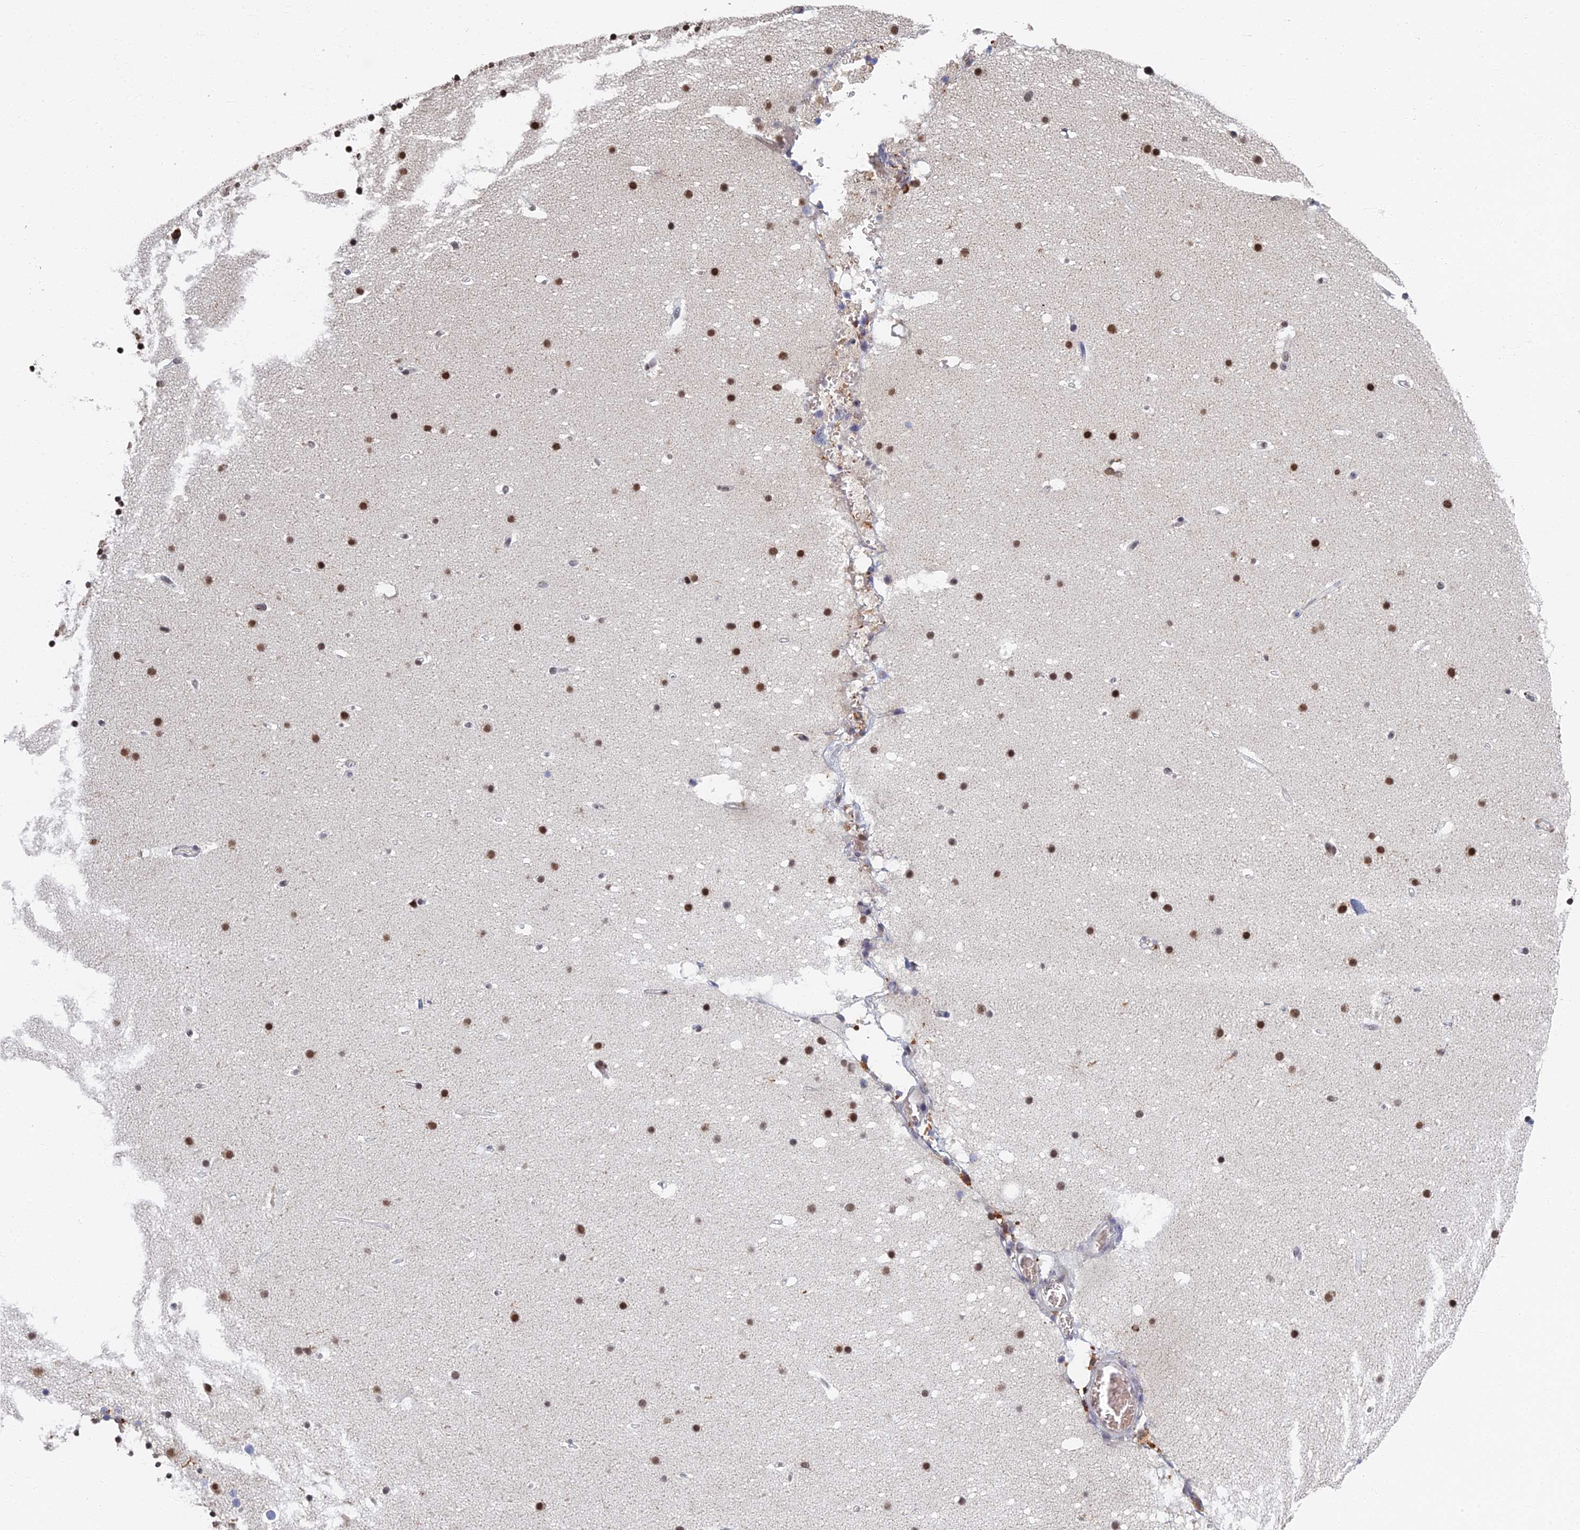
{"staining": {"intensity": "moderate", "quantity": "25%-75%", "location": "cytoplasmic/membranous,nuclear"}, "tissue": "cerebellum", "cell_type": "Cells in granular layer", "image_type": "normal", "snomed": [{"axis": "morphology", "description": "Normal tissue, NOS"}, {"axis": "topography", "description": "Cerebellum"}], "caption": "Immunohistochemical staining of normal human cerebellum demonstrates 25%-75% levels of moderate cytoplasmic/membranous,nuclear protein positivity in about 25%-75% of cells in granular layer. (brown staining indicates protein expression, while blue staining denotes nuclei).", "gene": "GPATCH1", "patient": {"sex": "male", "age": 57}}